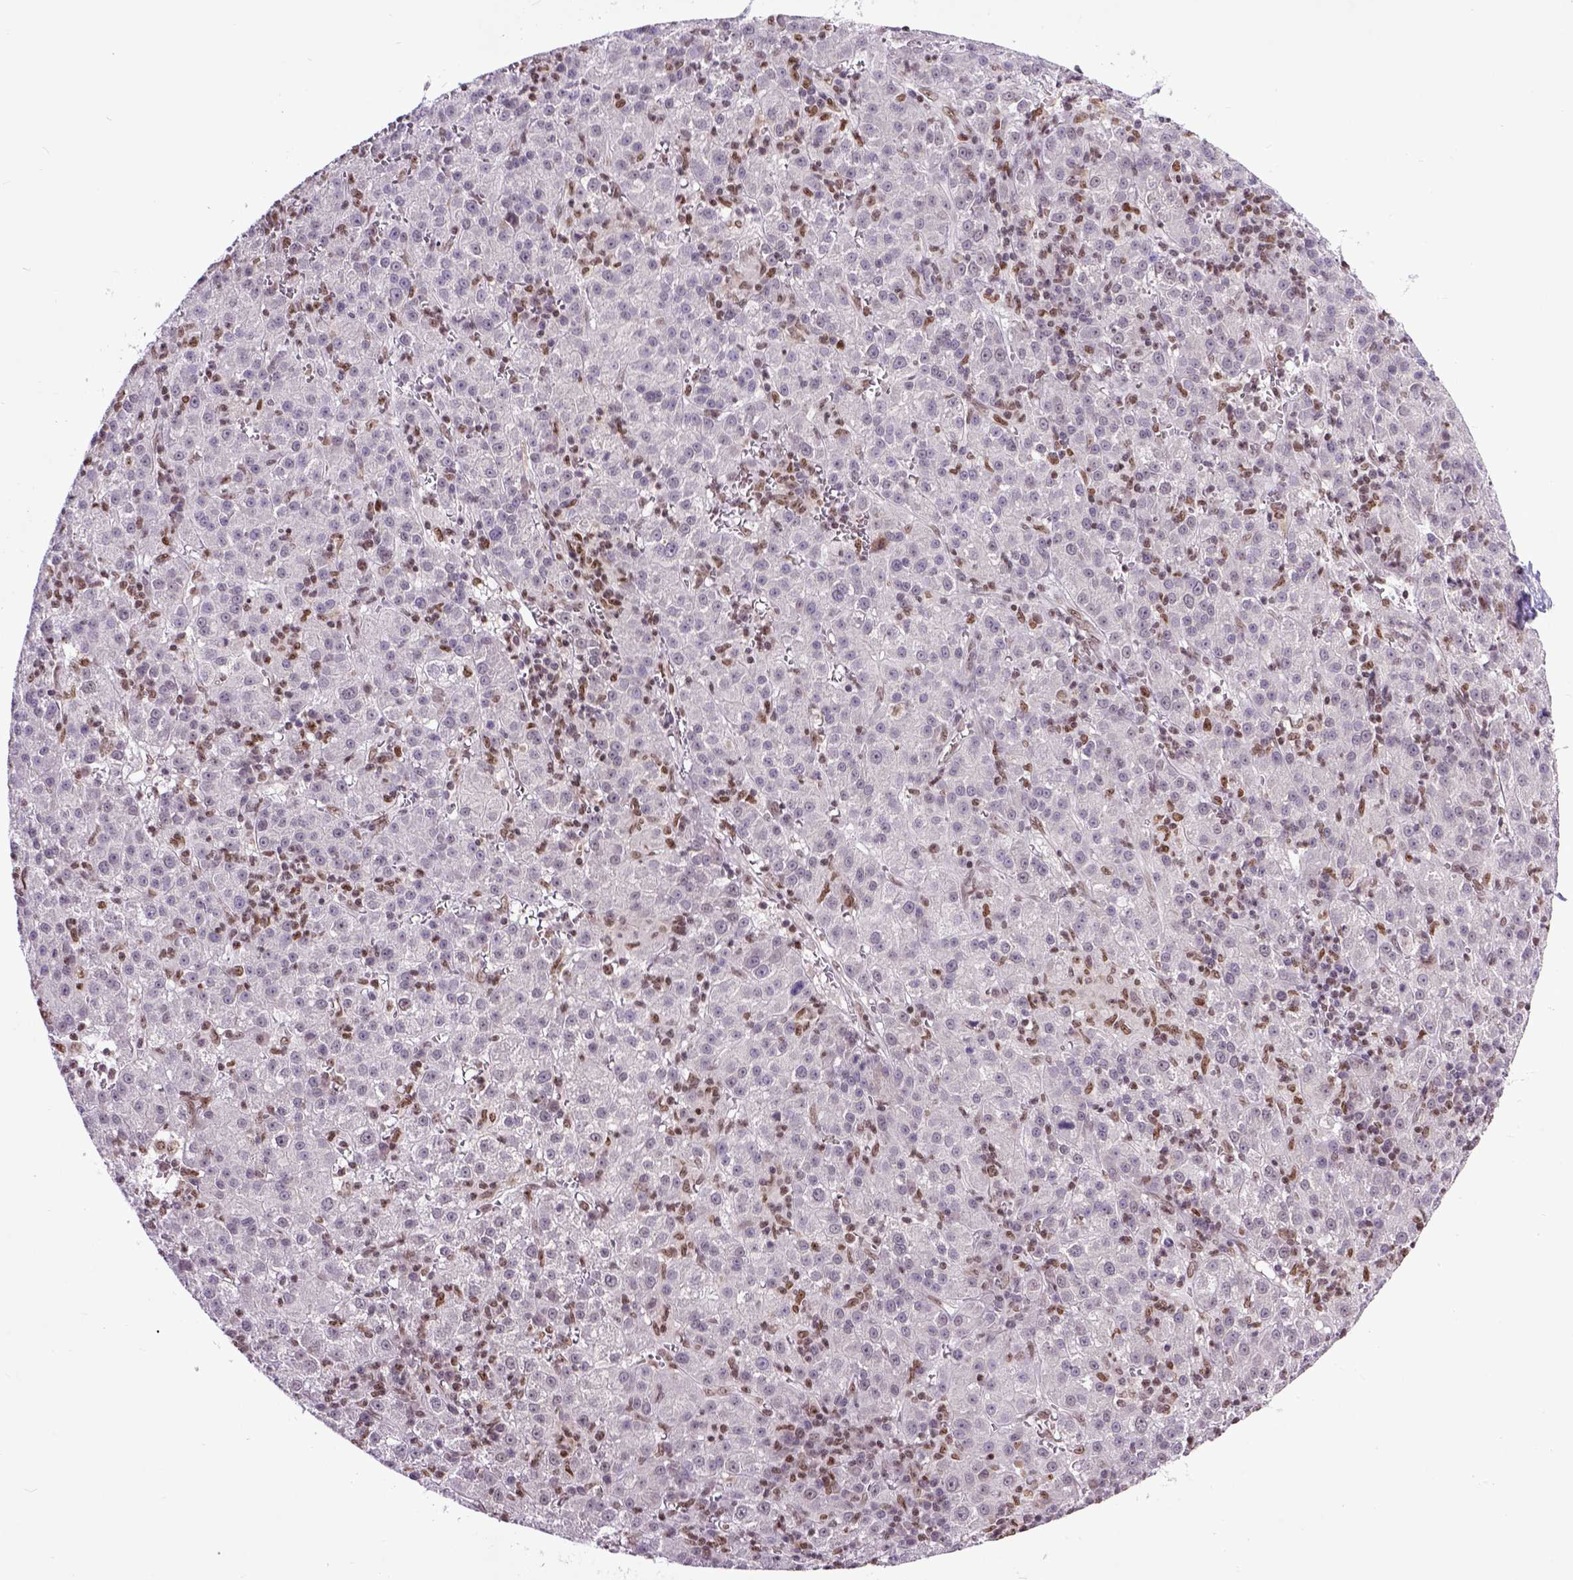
{"staining": {"intensity": "negative", "quantity": "none", "location": "none"}, "tissue": "liver cancer", "cell_type": "Tumor cells", "image_type": "cancer", "snomed": [{"axis": "morphology", "description": "Carcinoma, Hepatocellular, NOS"}, {"axis": "topography", "description": "Liver"}], "caption": "Protein analysis of liver cancer shows no significant positivity in tumor cells.", "gene": "RCC2", "patient": {"sex": "female", "age": 60}}